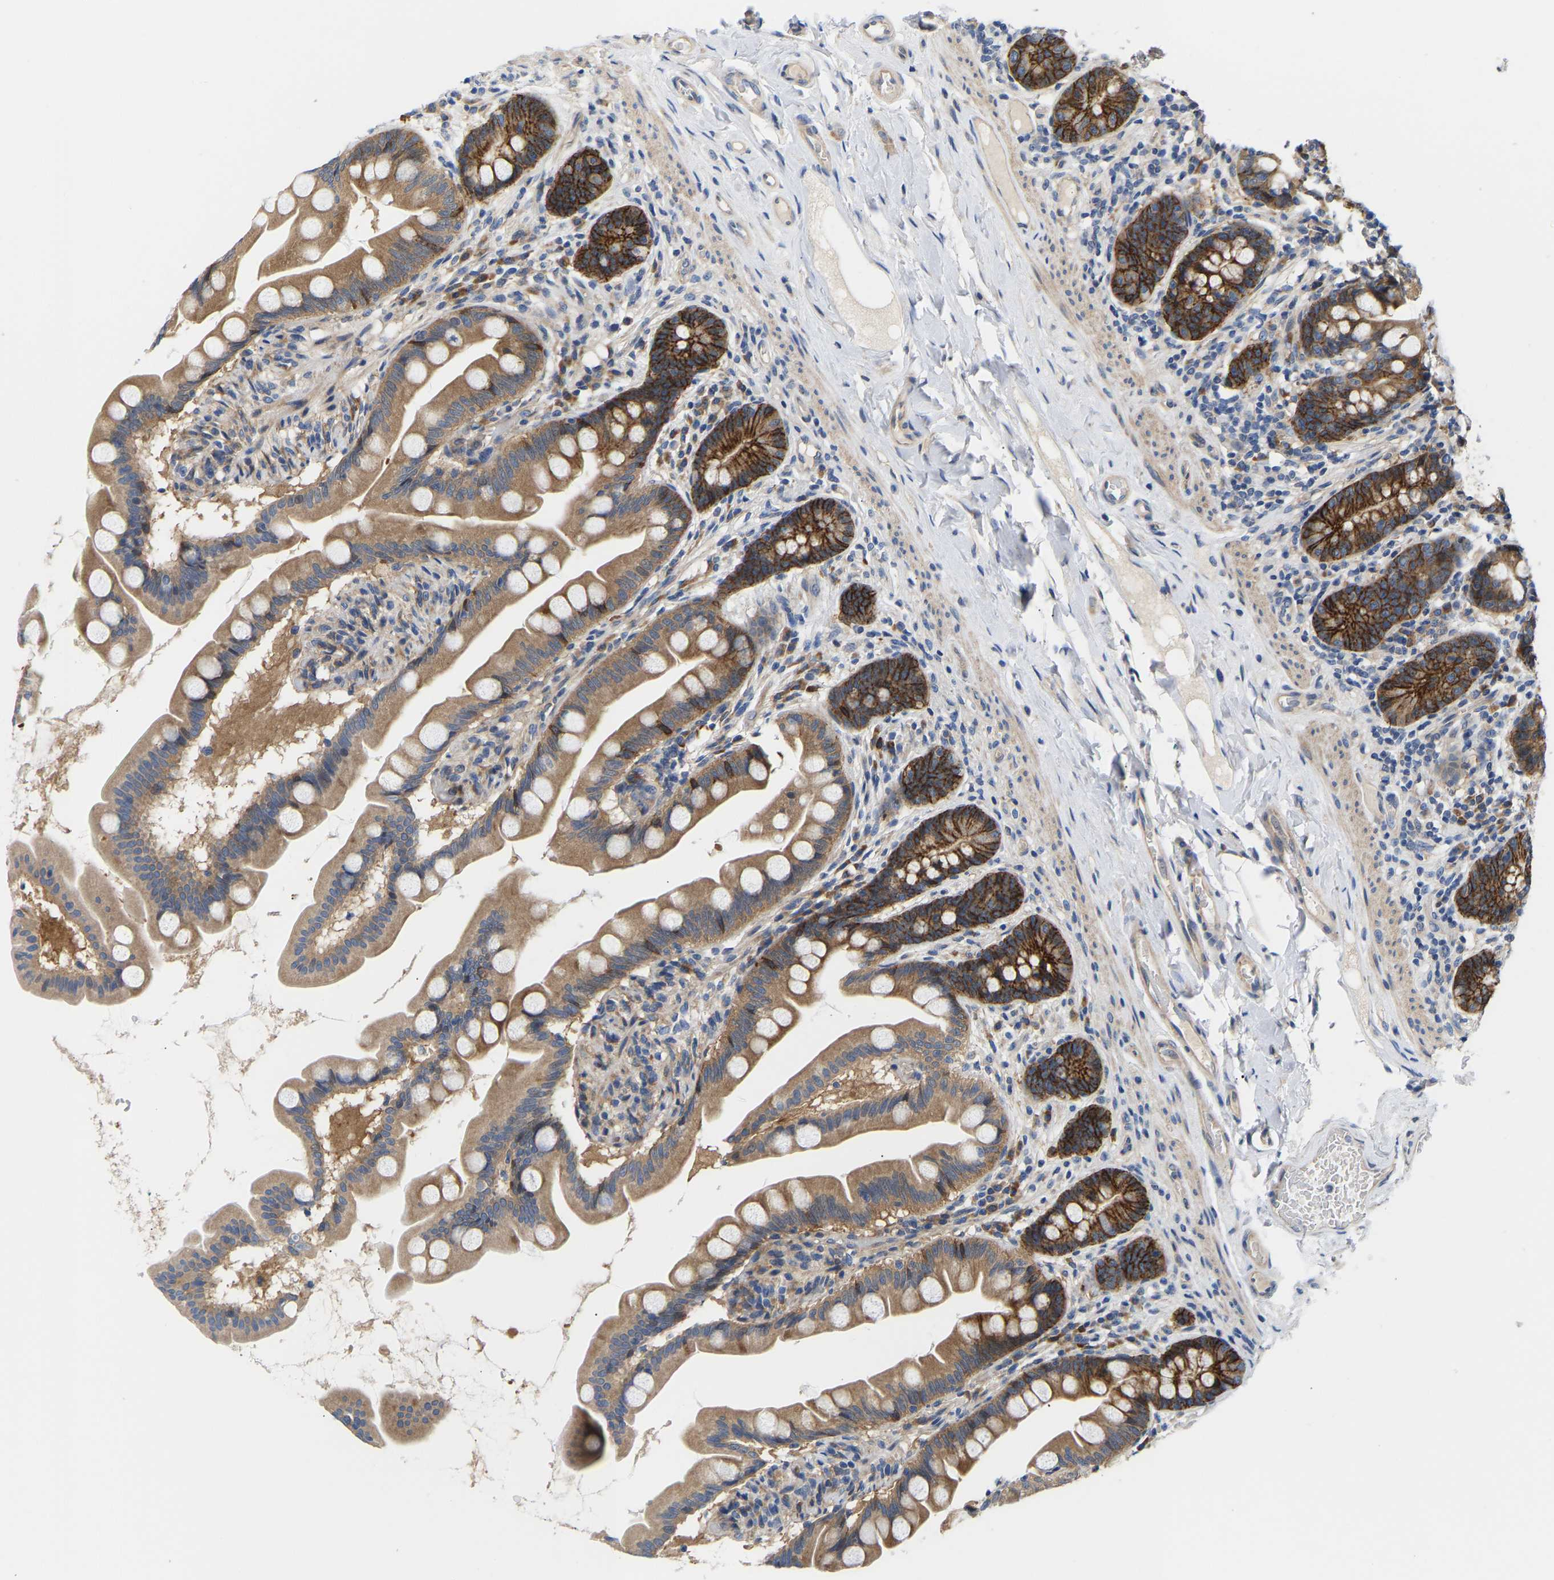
{"staining": {"intensity": "strong", "quantity": ">75%", "location": "cytoplasmic/membranous"}, "tissue": "small intestine", "cell_type": "Glandular cells", "image_type": "normal", "snomed": [{"axis": "morphology", "description": "Normal tissue, NOS"}, {"axis": "topography", "description": "Small intestine"}], "caption": "Immunohistochemical staining of benign small intestine shows >75% levels of strong cytoplasmic/membranous protein expression in approximately >75% of glandular cells.", "gene": "AIMP2", "patient": {"sex": "female", "age": 56}}